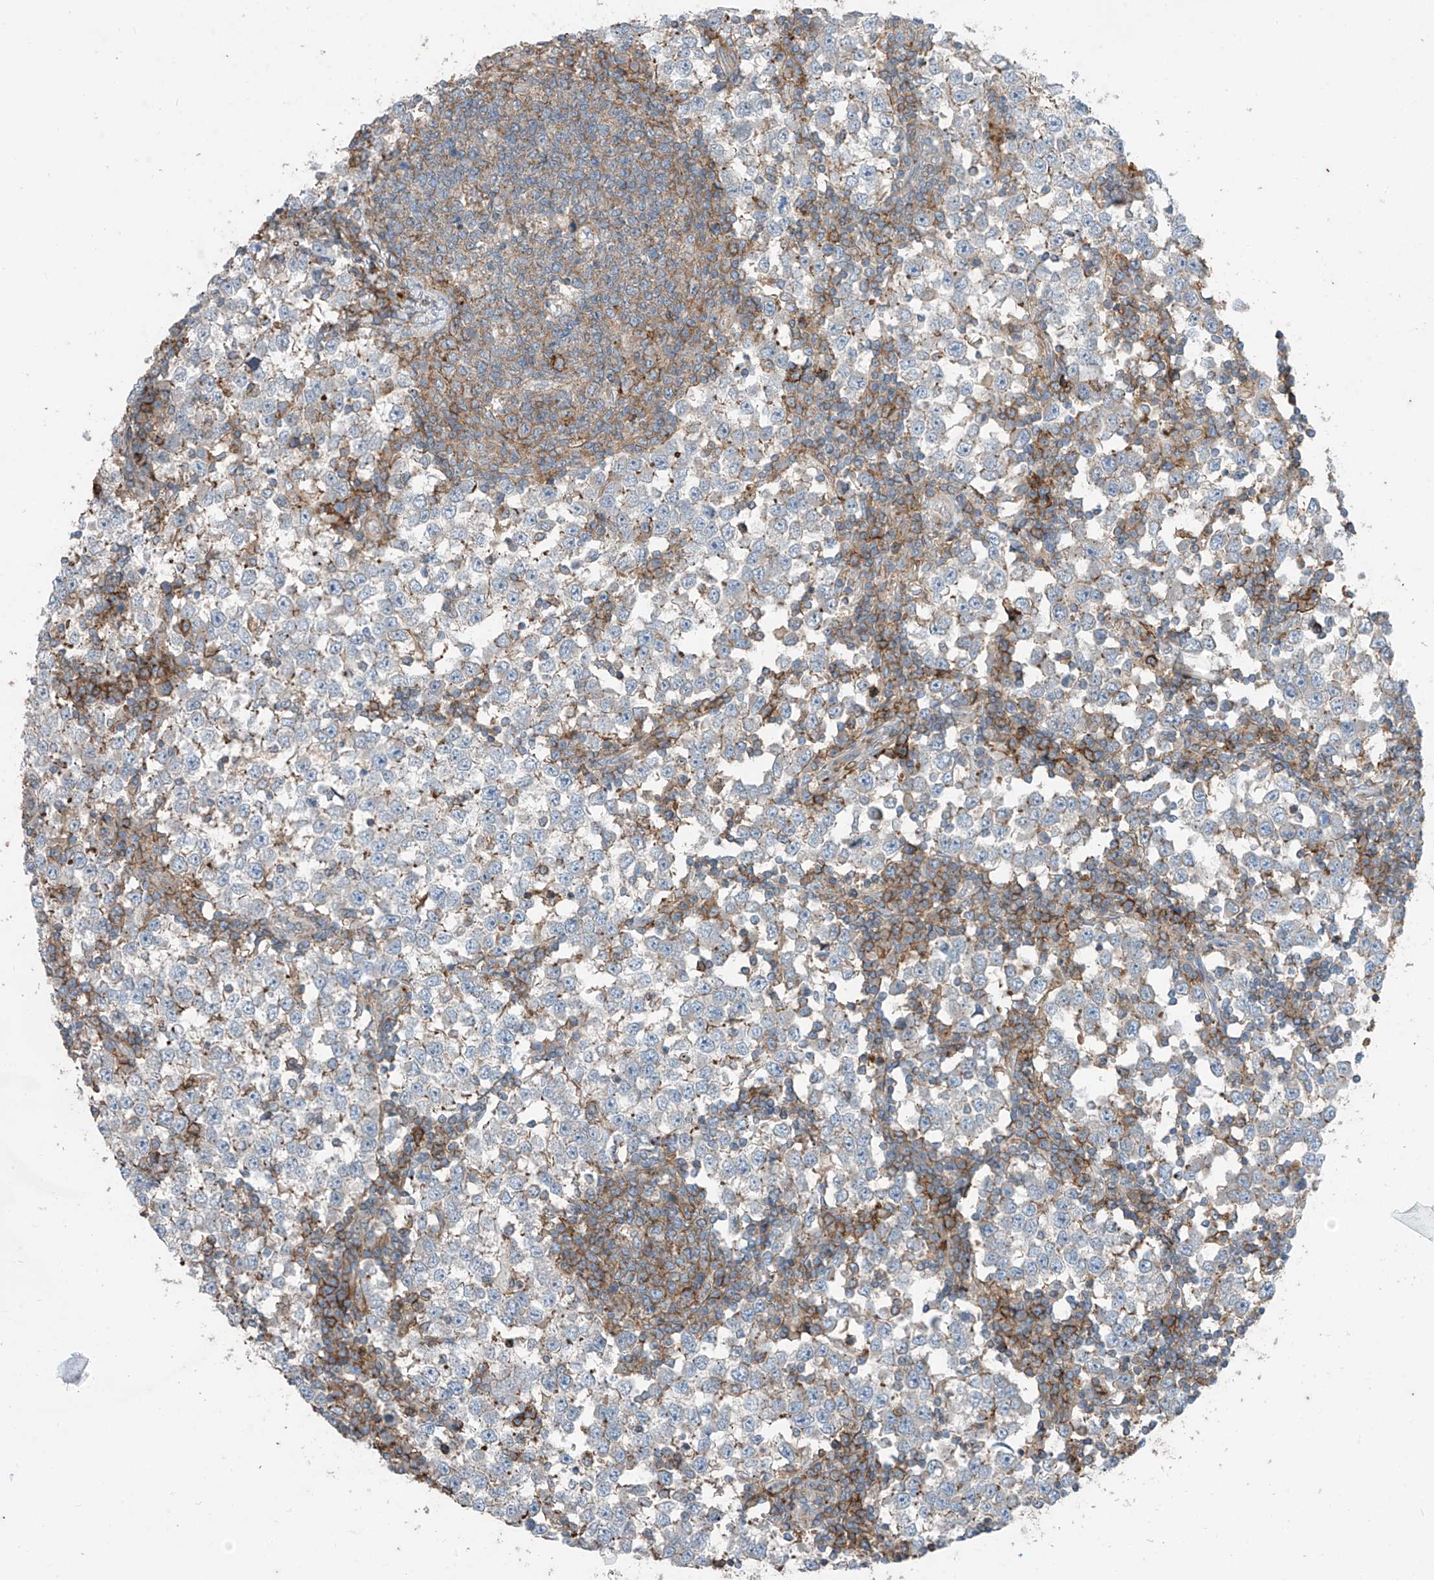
{"staining": {"intensity": "negative", "quantity": "none", "location": "none"}, "tissue": "testis cancer", "cell_type": "Tumor cells", "image_type": "cancer", "snomed": [{"axis": "morphology", "description": "Seminoma, NOS"}, {"axis": "topography", "description": "Testis"}], "caption": "Immunohistochemistry (IHC) of human testis cancer displays no expression in tumor cells.", "gene": "SLC1A5", "patient": {"sex": "male", "age": 65}}